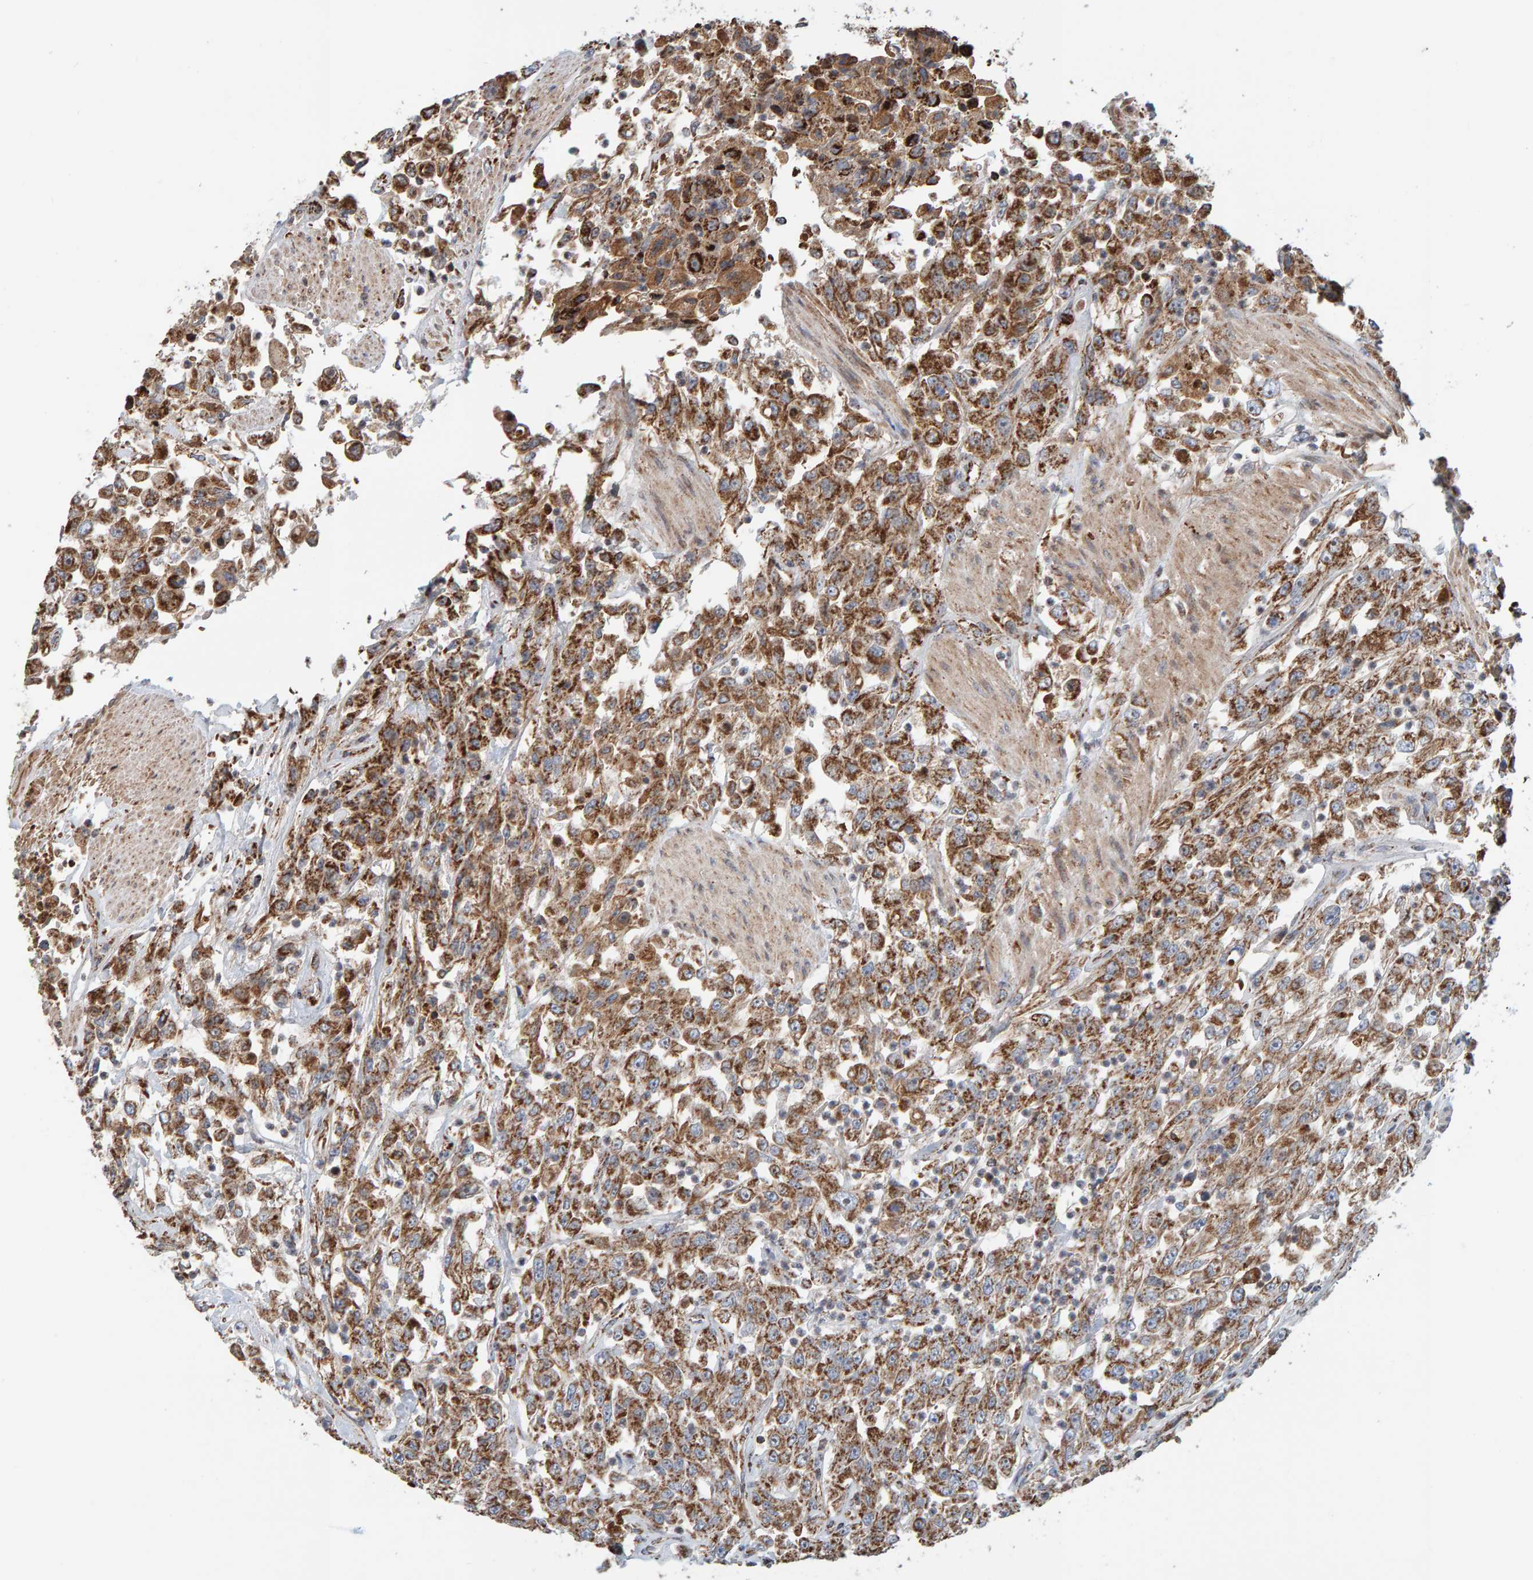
{"staining": {"intensity": "moderate", "quantity": ">75%", "location": "cytoplasmic/membranous"}, "tissue": "urothelial cancer", "cell_type": "Tumor cells", "image_type": "cancer", "snomed": [{"axis": "morphology", "description": "Urothelial carcinoma, High grade"}, {"axis": "topography", "description": "Urinary bladder"}], "caption": "A high-resolution micrograph shows immunohistochemistry staining of high-grade urothelial carcinoma, which displays moderate cytoplasmic/membranous staining in about >75% of tumor cells.", "gene": "MRPL45", "patient": {"sex": "male", "age": 46}}